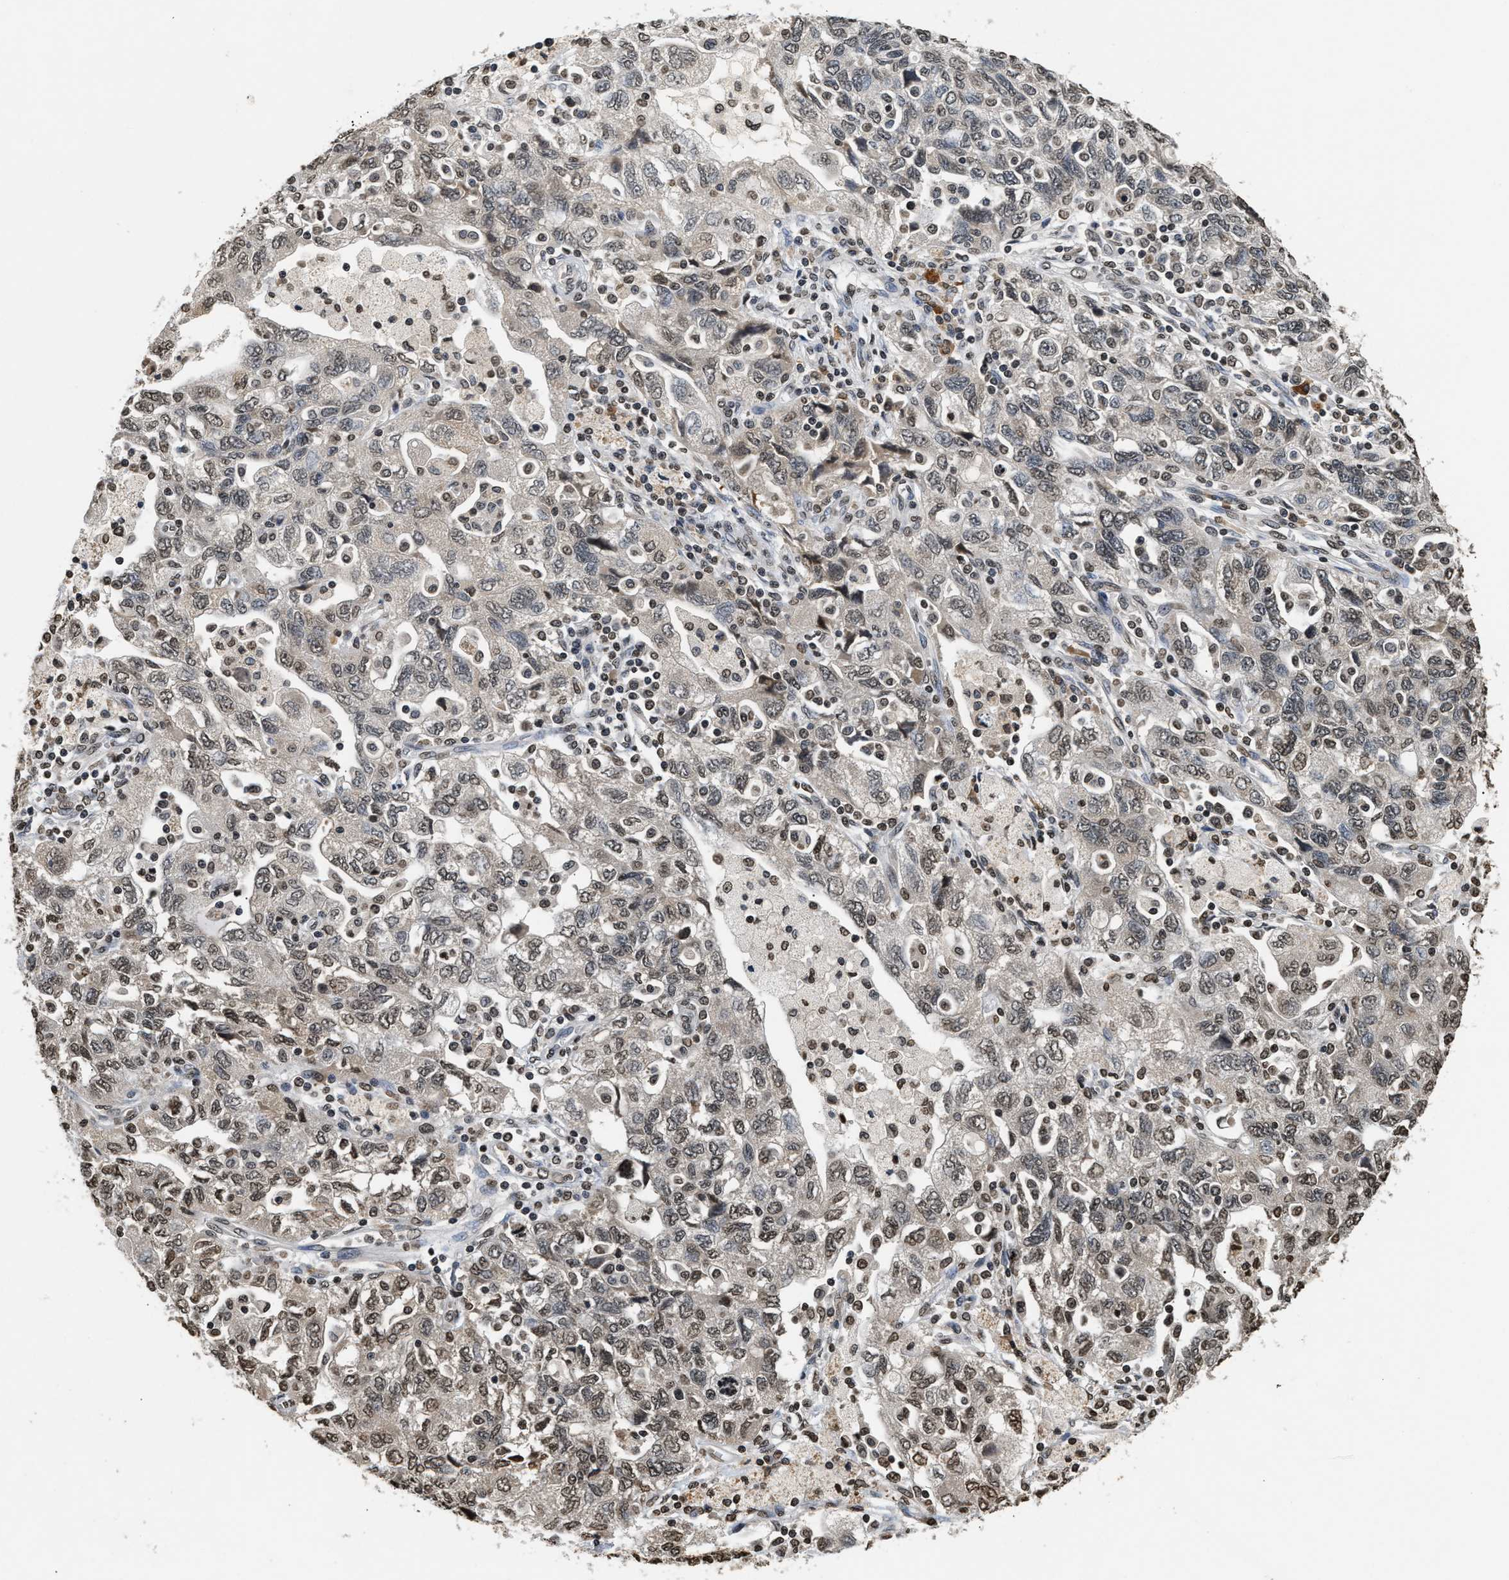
{"staining": {"intensity": "weak", "quantity": "25%-75%", "location": "nuclear"}, "tissue": "ovarian cancer", "cell_type": "Tumor cells", "image_type": "cancer", "snomed": [{"axis": "morphology", "description": "Carcinoma, NOS"}, {"axis": "morphology", "description": "Cystadenocarcinoma, serous, NOS"}, {"axis": "topography", "description": "Ovary"}], "caption": "Human carcinoma (ovarian) stained for a protein (brown) shows weak nuclear positive staining in approximately 25%-75% of tumor cells.", "gene": "DNASE1L3", "patient": {"sex": "female", "age": 69}}